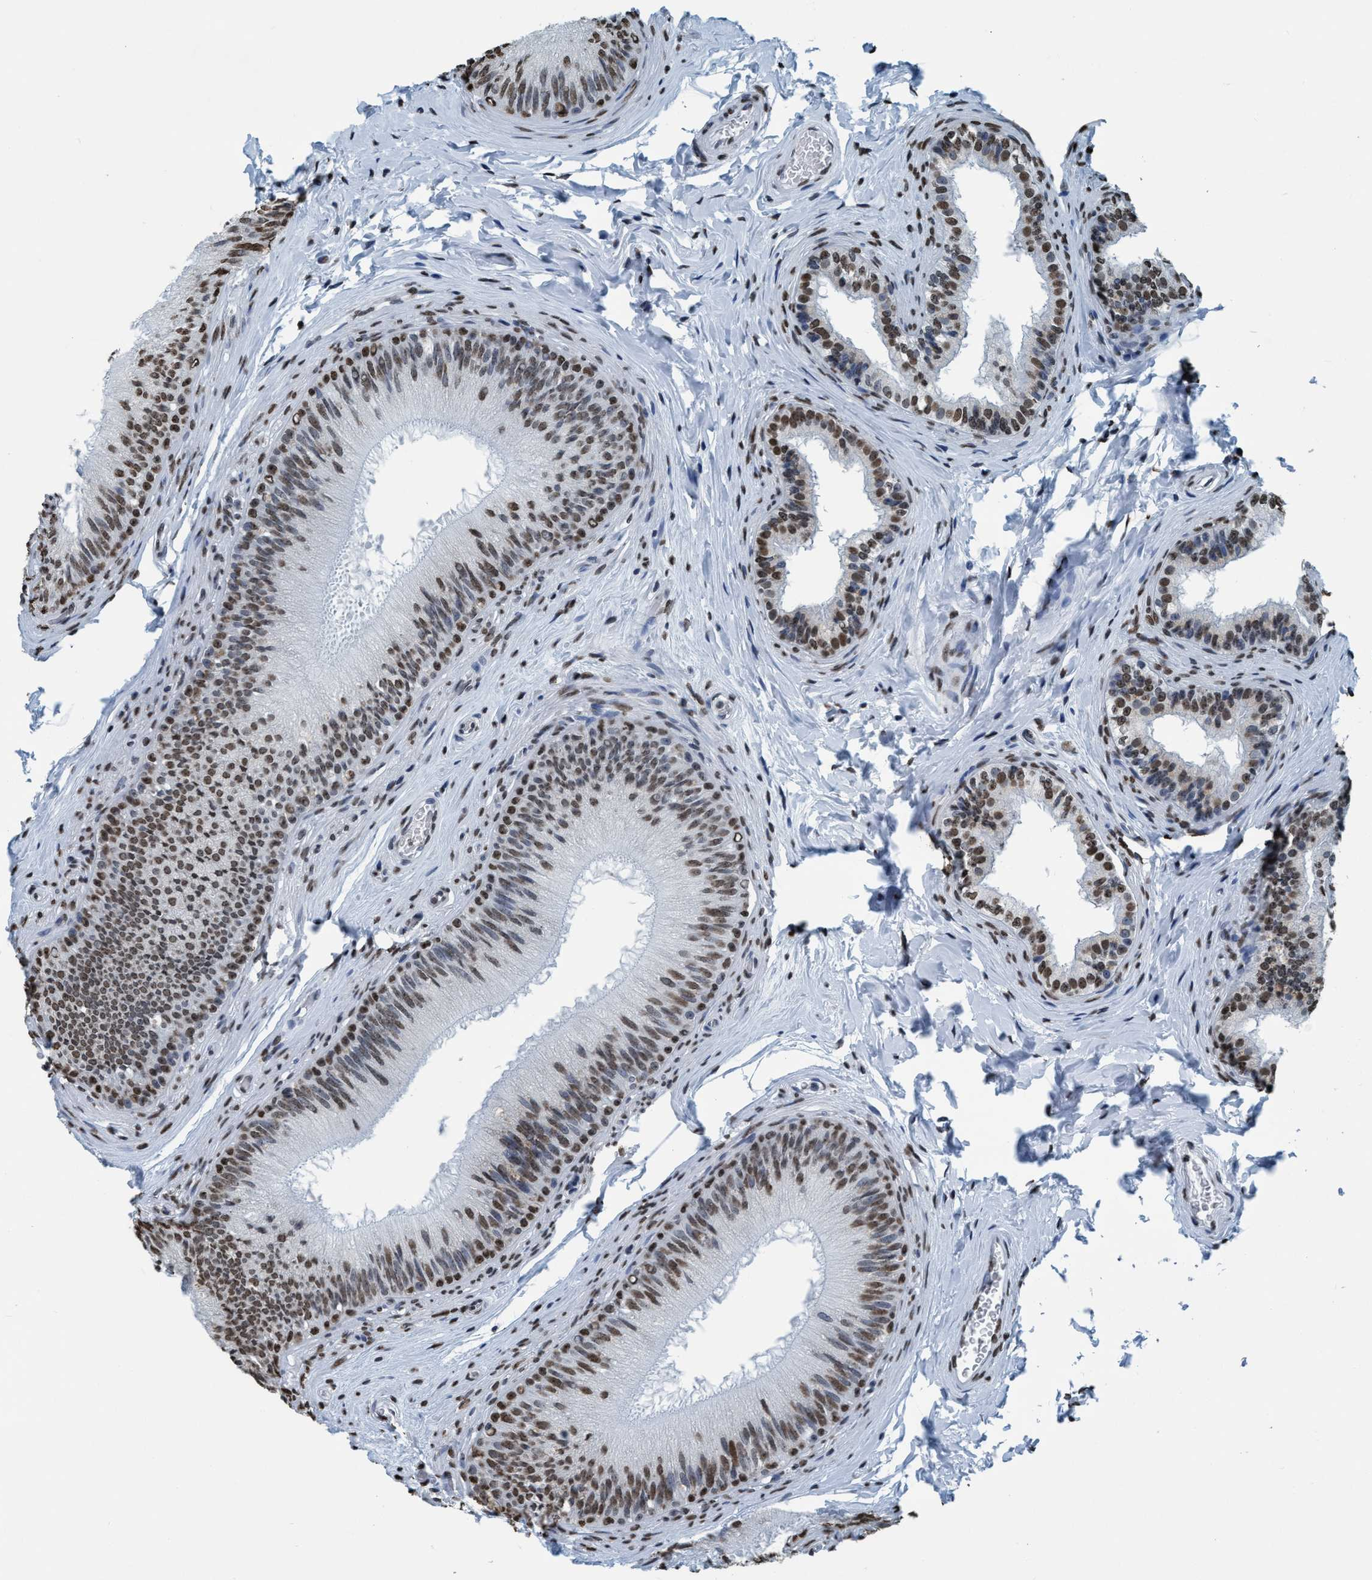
{"staining": {"intensity": "moderate", "quantity": ">75%", "location": "nuclear"}, "tissue": "epididymis", "cell_type": "Glandular cells", "image_type": "normal", "snomed": [{"axis": "morphology", "description": "Normal tissue, NOS"}, {"axis": "topography", "description": "Testis"}, {"axis": "topography", "description": "Epididymis"}], "caption": "Human epididymis stained for a protein (brown) shows moderate nuclear positive positivity in approximately >75% of glandular cells.", "gene": "CCNE2", "patient": {"sex": "male", "age": 36}}